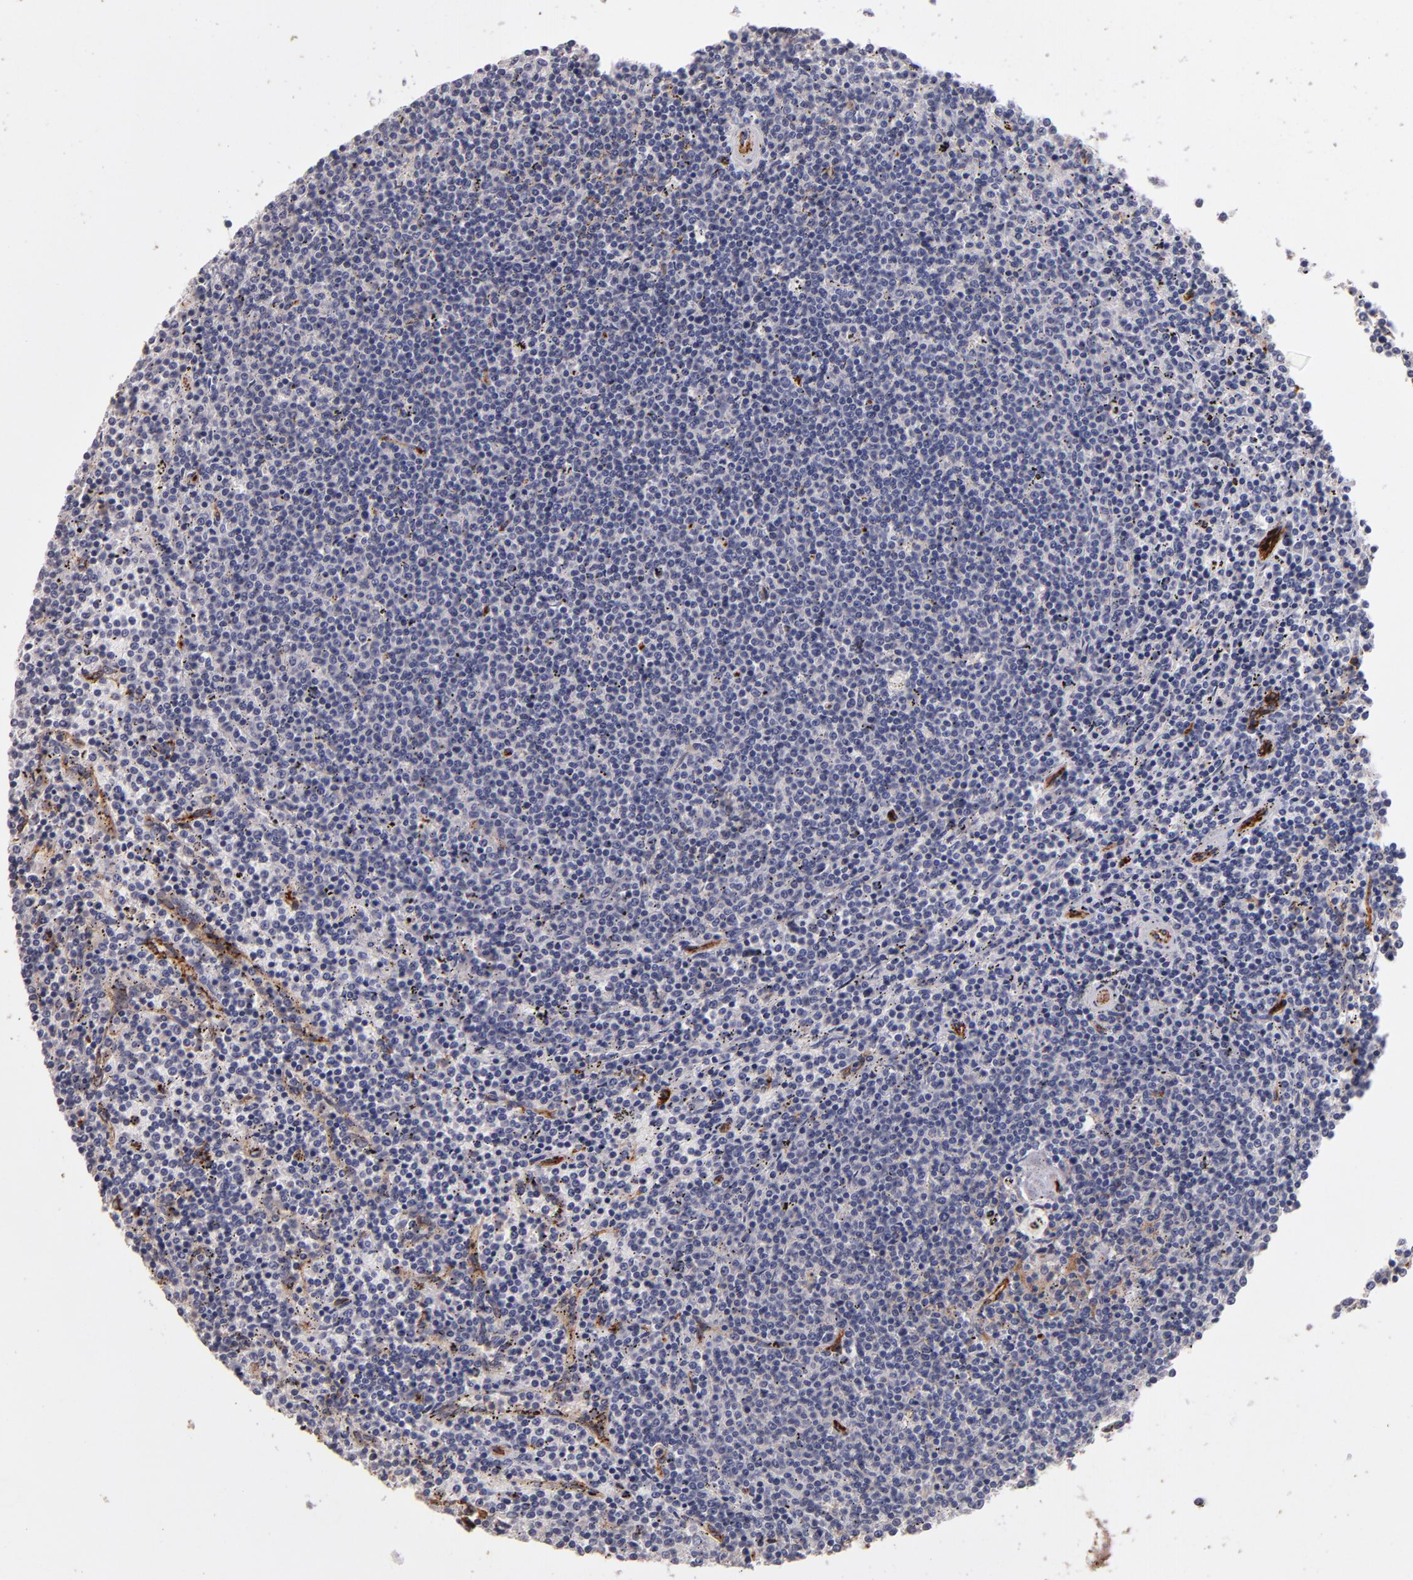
{"staining": {"intensity": "negative", "quantity": "none", "location": "none"}, "tissue": "lymphoma", "cell_type": "Tumor cells", "image_type": "cancer", "snomed": [{"axis": "morphology", "description": "Malignant lymphoma, non-Hodgkin's type, Low grade"}, {"axis": "topography", "description": "Spleen"}], "caption": "IHC of malignant lymphoma, non-Hodgkin's type (low-grade) demonstrates no expression in tumor cells.", "gene": "CLDN5", "patient": {"sex": "female", "age": 50}}